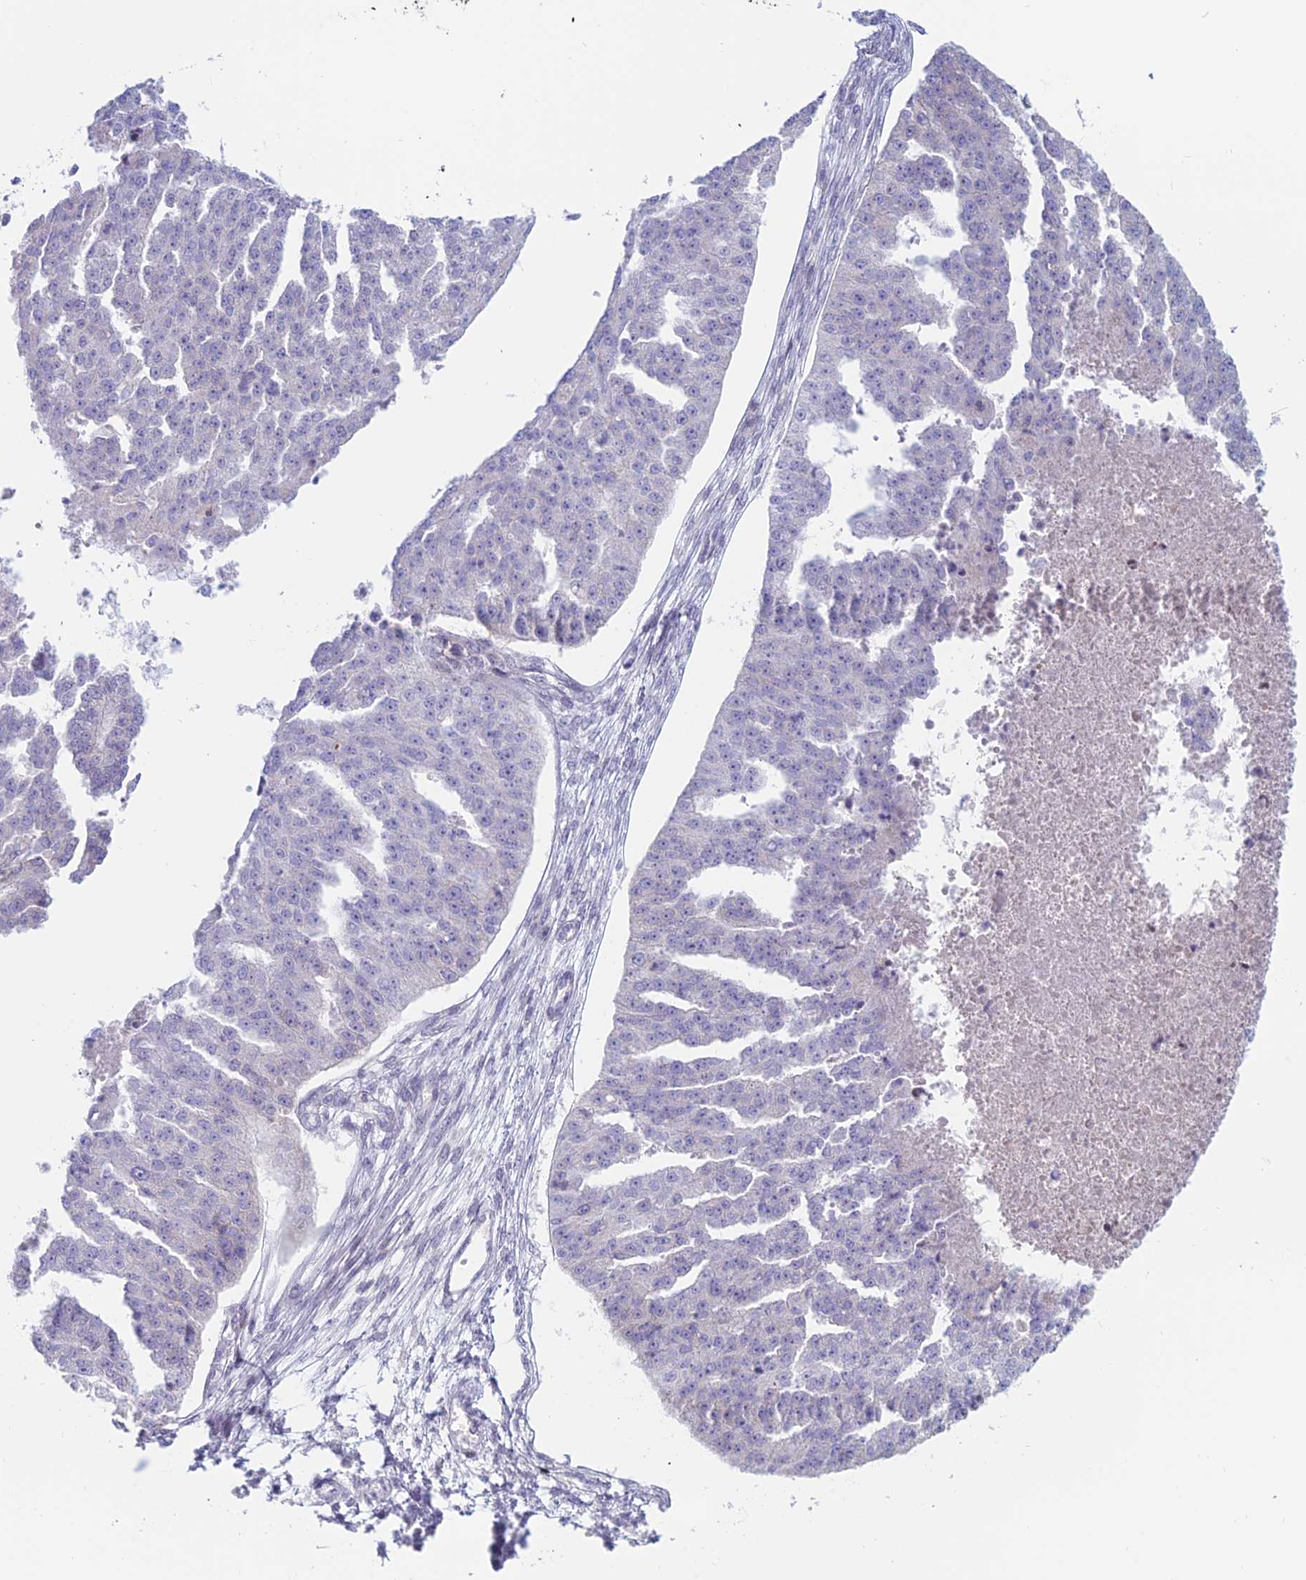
{"staining": {"intensity": "negative", "quantity": "none", "location": "none"}, "tissue": "ovarian cancer", "cell_type": "Tumor cells", "image_type": "cancer", "snomed": [{"axis": "morphology", "description": "Cystadenocarcinoma, serous, NOS"}, {"axis": "topography", "description": "Ovary"}], "caption": "This image is of serous cystadenocarcinoma (ovarian) stained with immunohistochemistry (IHC) to label a protein in brown with the nuclei are counter-stained blue. There is no positivity in tumor cells. (Stains: DAB (3,3'-diaminobenzidine) immunohistochemistry (IHC) with hematoxylin counter stain, Microscopy: brightfield microscopy at high magnification).", "gene": "CERS6", "patient": {"sex": "female", "age": 58}}